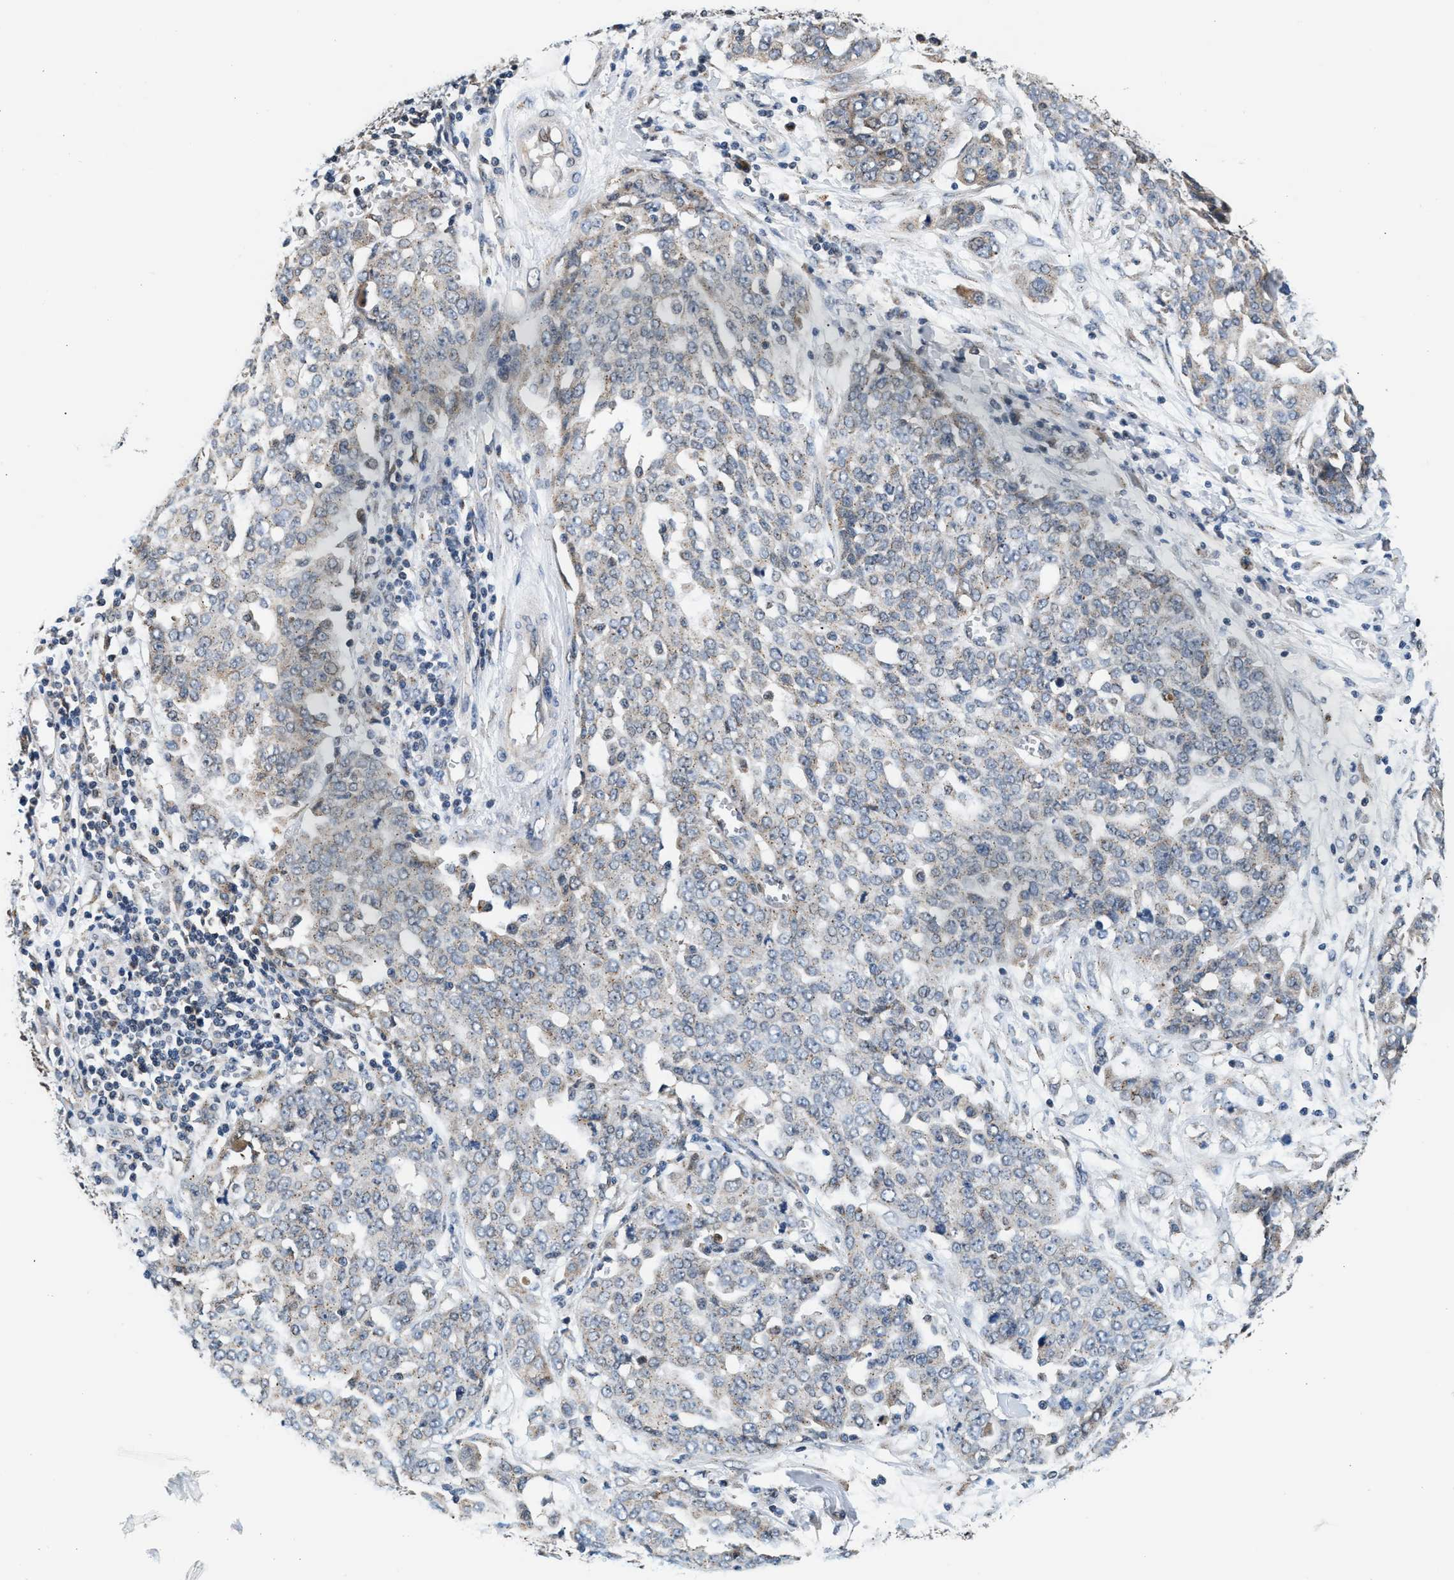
{"staining": {"intensity": "weak", "quantity": "<25%", "location": "cytoplasmic/membranous"}, "tissue": "ovarian cancer", "cell_type": "Tumor cells", "image_type": "cancer", "snomed": [{"axis": "morphology", "description": "Cystadenocarcinoma, serous, NOS"}, {"axis": "topography", "description": "Soft tissue"}, {"axis": "topography", "description": "Ovary"}], "caption": "This is an immunohistochemistry photomicrograph of human serous cystadenocarcinoma (ovarian). There is no positivity in tumor cells.", "gene": "KCNMB2", "patient": {"sex": "female", "age": 57}}